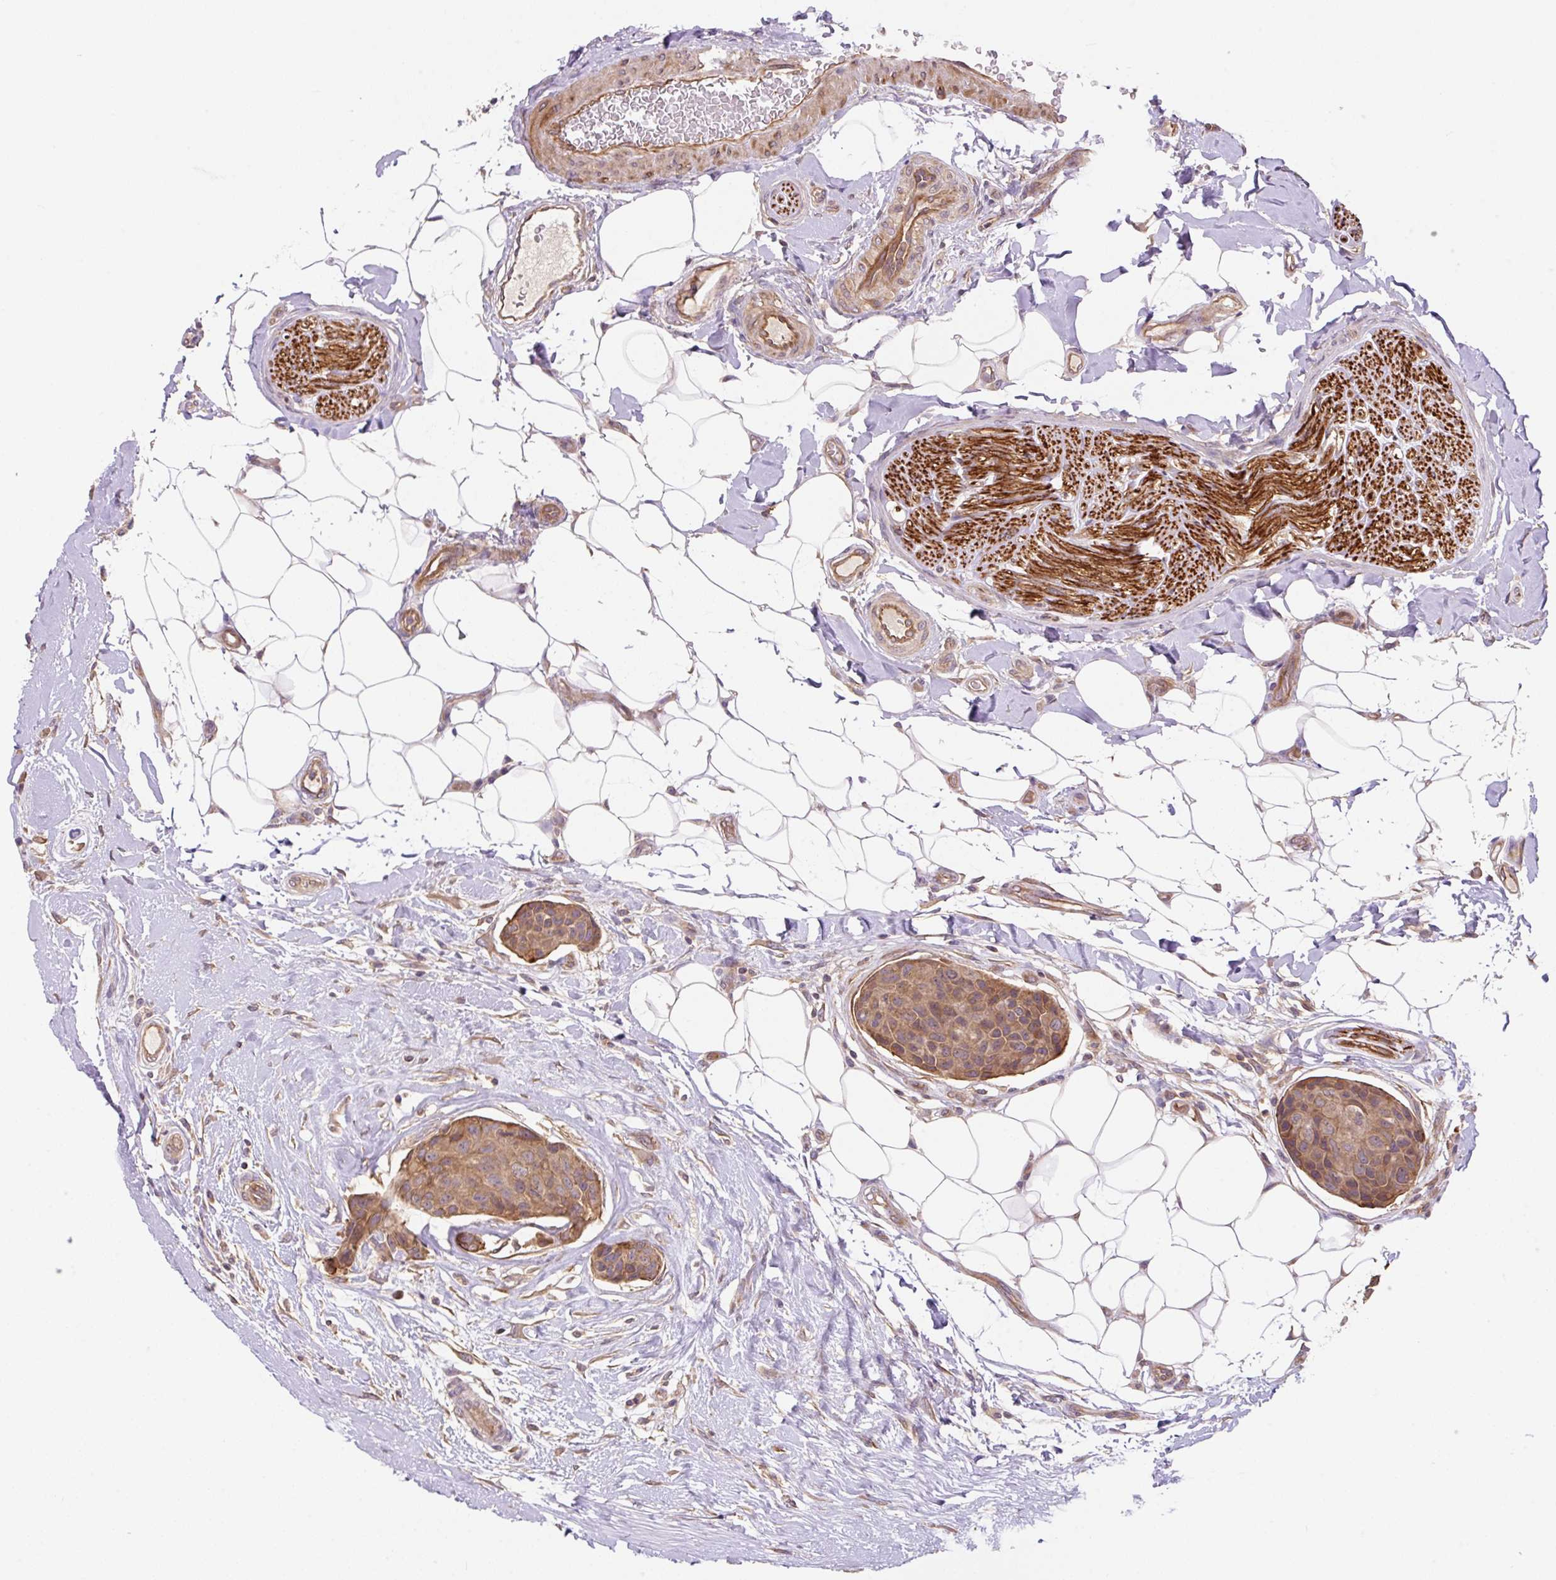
{"staining": {"intensity": "moderate", "quantity": ">75%", "location": "cytoplasmic/membranous"}, "tissue": "breast cancer", "cell_type": "Tumor cells", "image_type": "cancer", "snomed": [{"axis": "morphology", "description": "Duct carcinoma"}, {"axis": "topography", "description": "Breast"}, {"axis": "topography", "description": "Lymph node"}], "caption": "Tumor cells demonstrate moderate cytoplasmic/membranous expression in about >75% of cells in breast intraductal carcinoma.", "gene": "COX8A", "patient": {"sex": "female", "age": 80}}